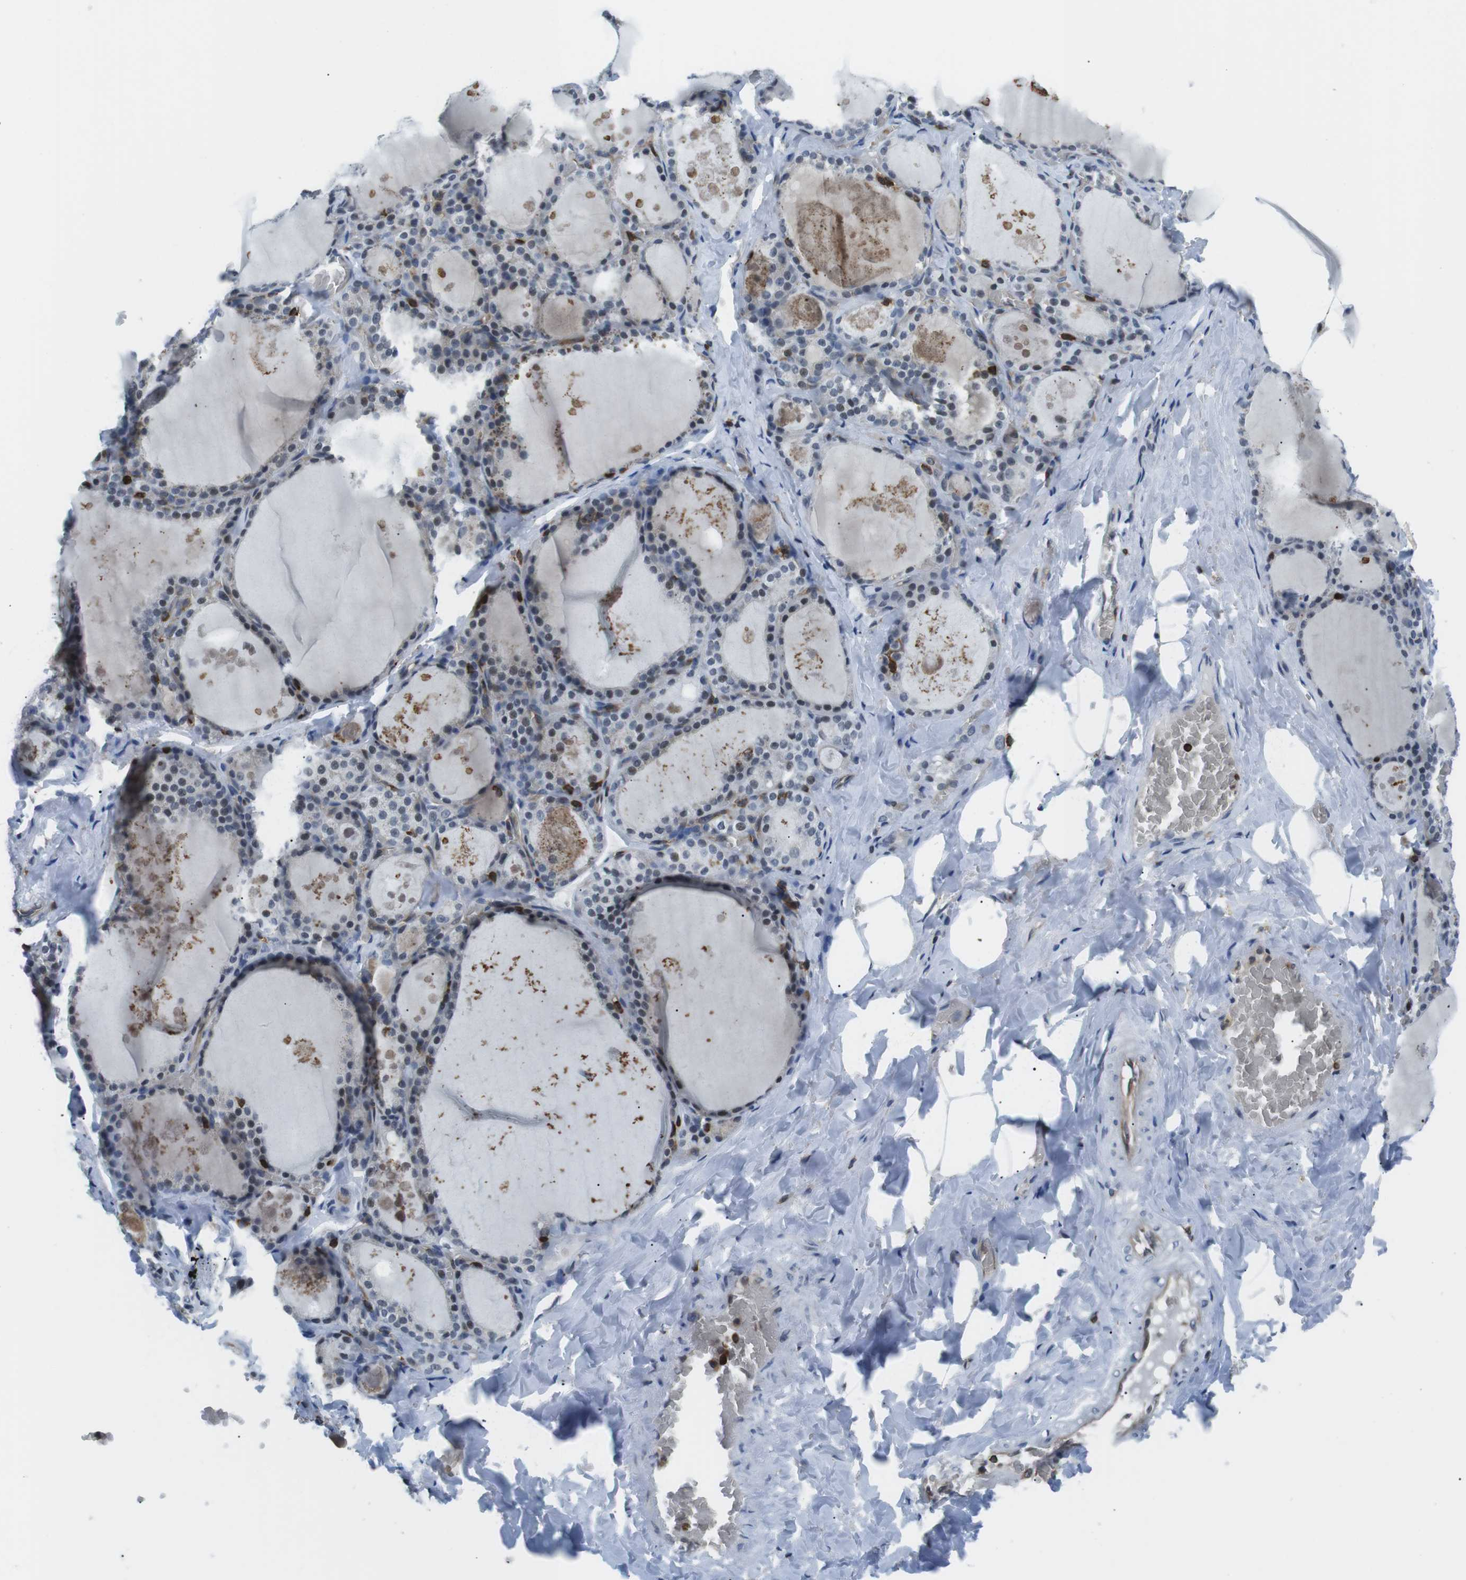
{"staining": {"intensity": "weak", "quantity": "<25%", "location": "nuclear"}, "tissue": "thyroid gland", "cell_type": "Glandular cells", "image_type": "normal", "snomed": [{"axis": "morphology", "description": "Normal tissue, NOS"}, {"axis": "topography", "description": "Thyroid gland"}], "caption": "DAB immunohistochemical staining of normal thyroid gland demonstrates no significant positivity in glandular cells. (DAB (3,3'-diaminobenzidine) immunohistochemistry (IHC) visualized using brightfield microscopy, high magnification).", "gene": "STK10", "patient": {"sex": "male", "age": 56}}